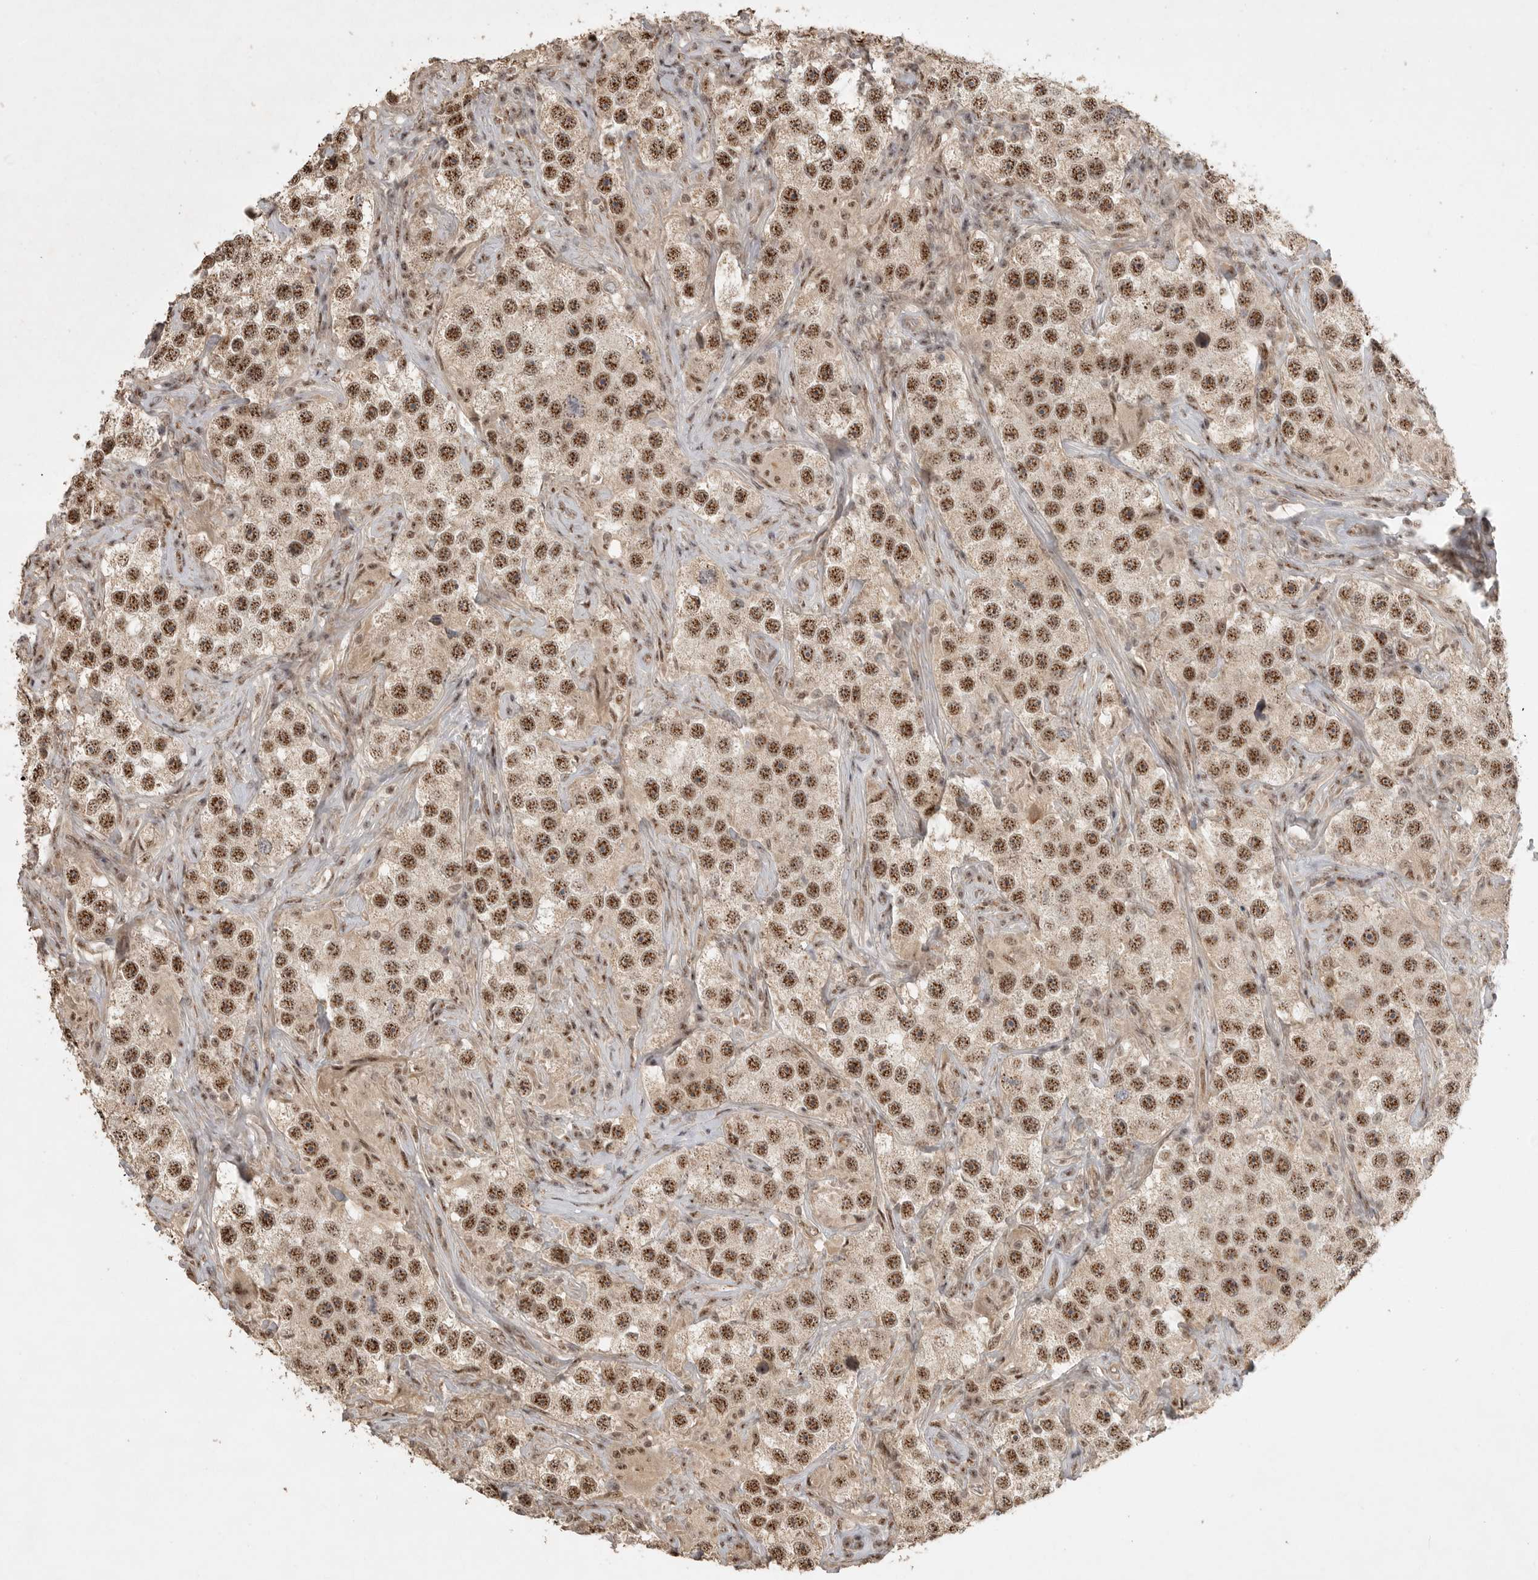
{"staining": {"intensity": "strong", "quantity": ">75%", "location": "nuclear"}, "tissue": "testis cancer", "cell_type": "Tumor cells", "image_type": "cancer", "snomed": [{"axis": "morphology", "description": "Seminoma, NOS"}, {"axis": "topography", "description": "Testis"}], "caption": "The micrograph demonstrates staining of seminoma (testis), revealing strong nuclear protein positivity (brown color) within tumor cells.", "gene": "POMP", "patient": {"sex": "male", "age": 49}}